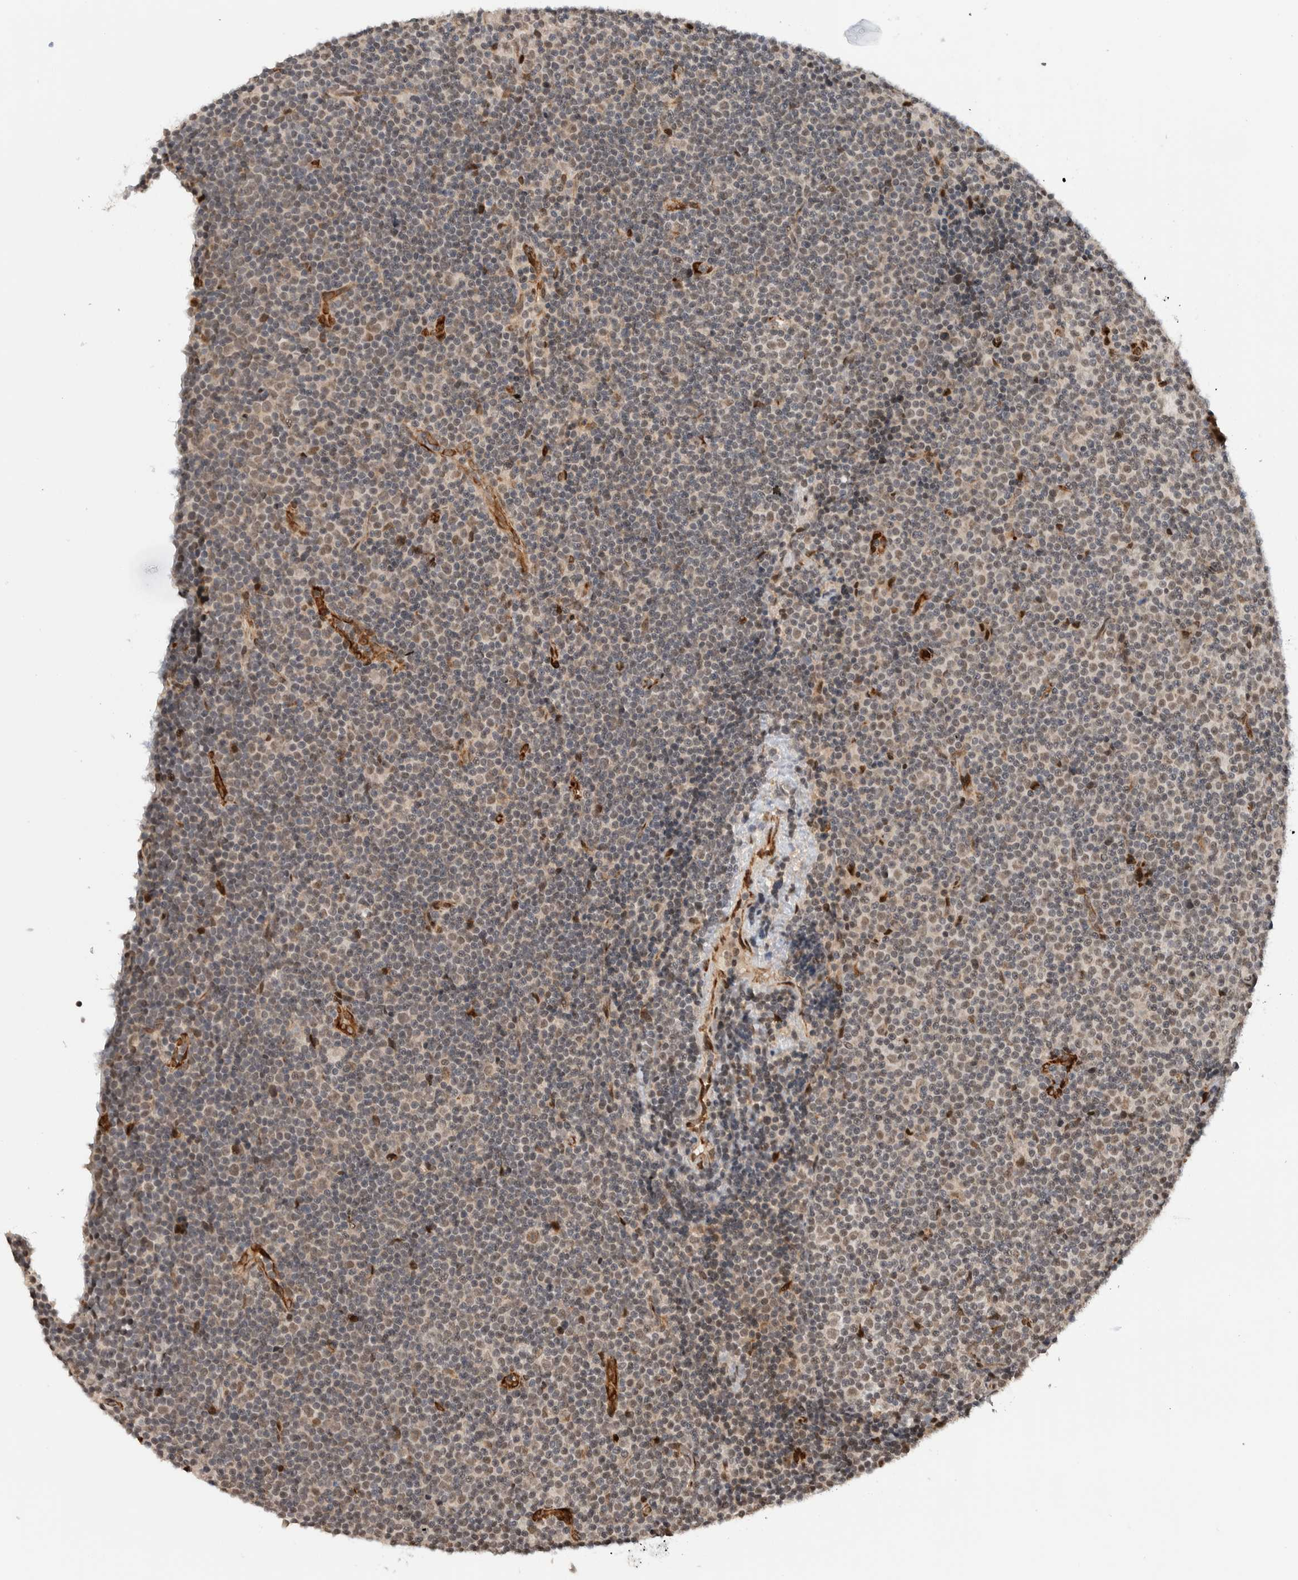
{"staining": {"intensity": "weak", "quantity": "25%-75%", "location": "cytoplasmic/membranous,nuclear"}, "tissue": "lymphoma", "cell_type": "Tumor cells", "image_type": "cancer", "snomed": [{"axis": "morphology", "description": "Malignant lymphoma, non-Hodgkin's type, Low grade"}, {"axis": "topography", "description": "Lymph node"}], "caption": "Human lymphoma stained with a protein marker displays weak staining in tumor cells.", "gene": "TNRC18", "patient": {"sex": "female", "age": 67}}